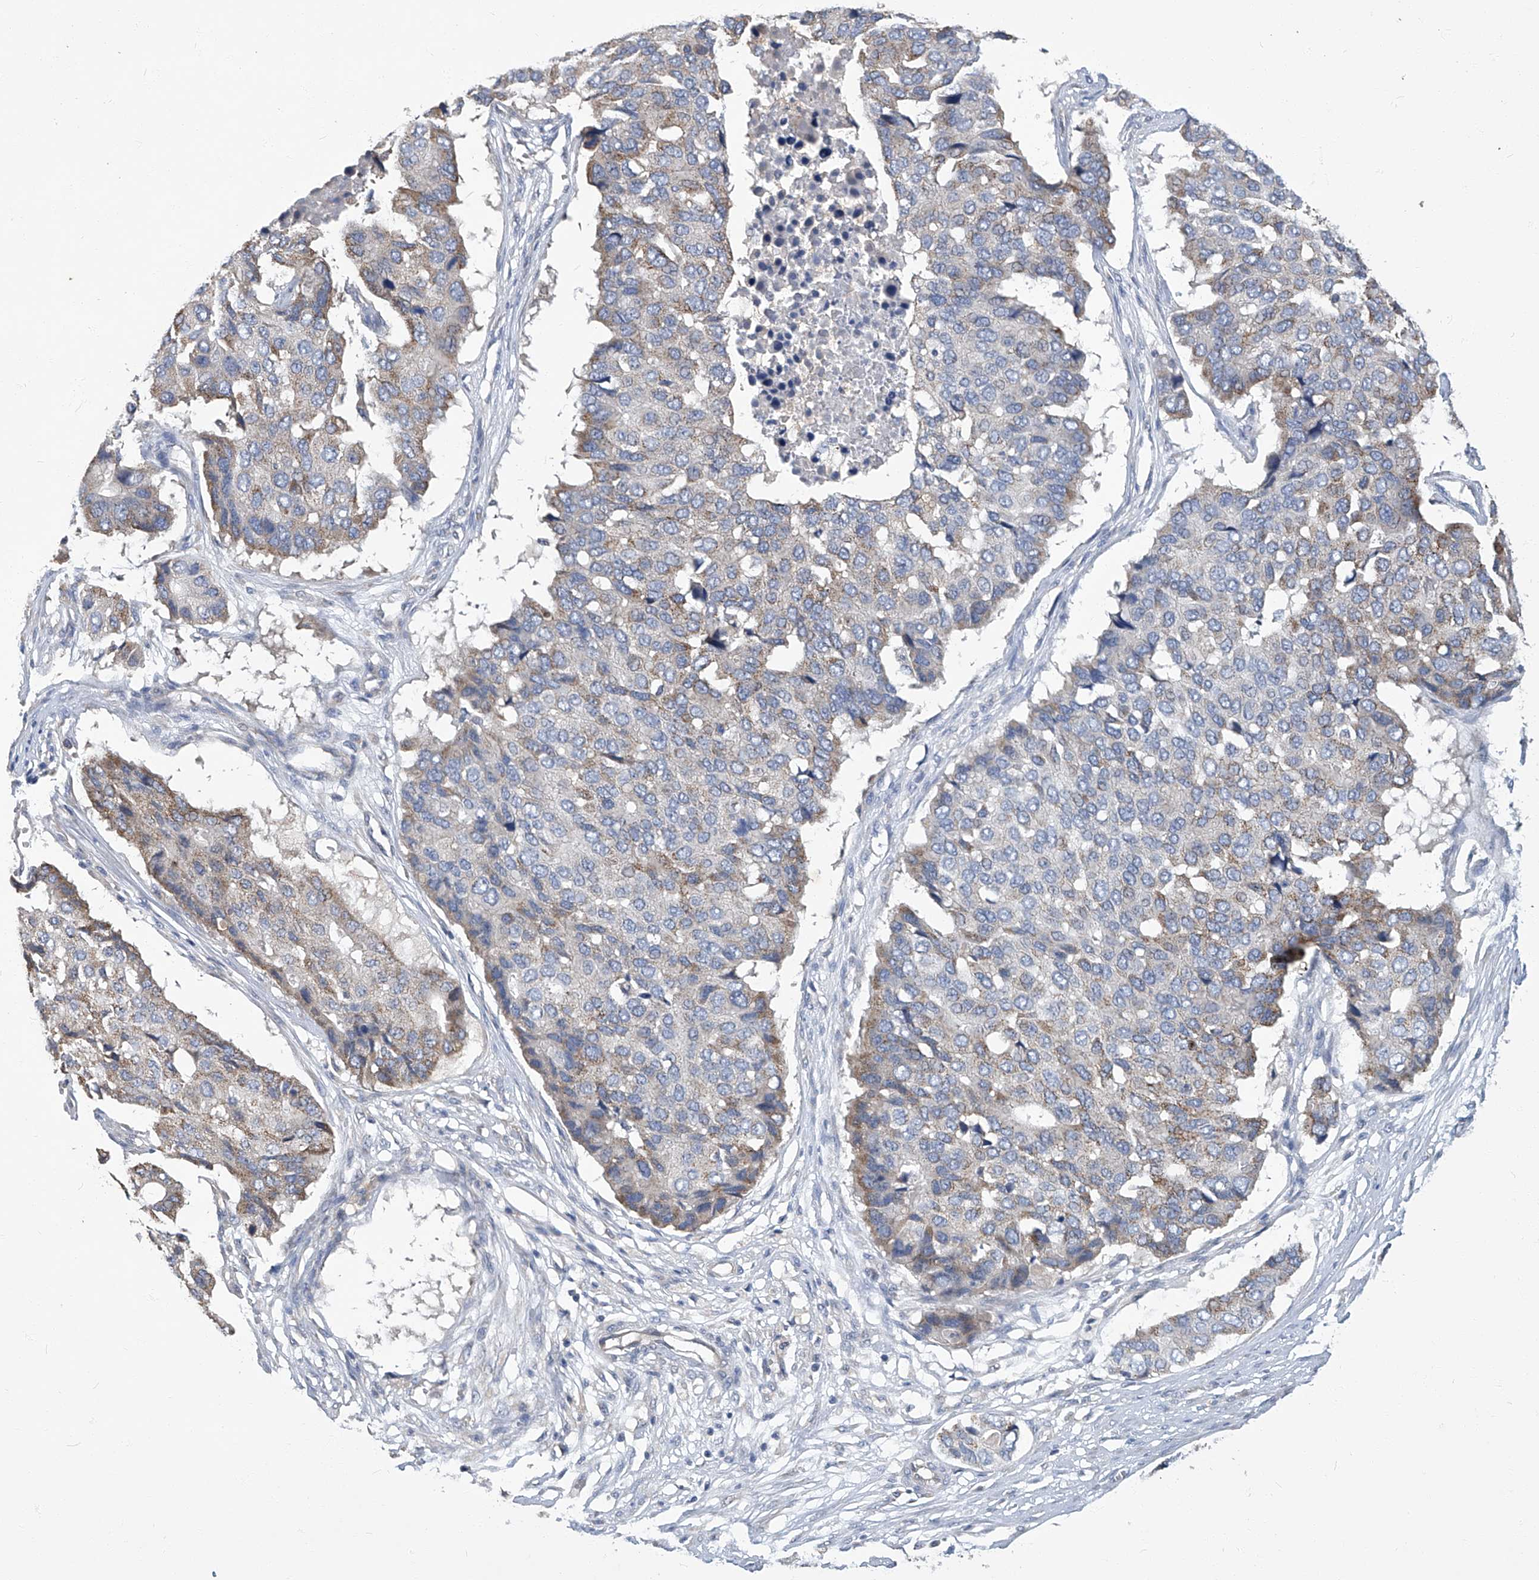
{"staining": {"intensity": "weak", "quantity": "<25%", "location": "cytoplasmic/membranous"}, "tissue": "pancreatic cancer", "cell_type": "Tumor cells", "image_type": "cancer", "snomed": [{"axis": "morphology", "description": "Adenocarcinoma, NOS"}, {"axis": "topography", "description": "Pancreas"}], "caption": "The histopathology image demonstrates no significant positivity in tumor cells of adenocarcinoma (pancreatic).", "gene": "TGFBR1", "patient": {"sex": "male", "age": 50}}